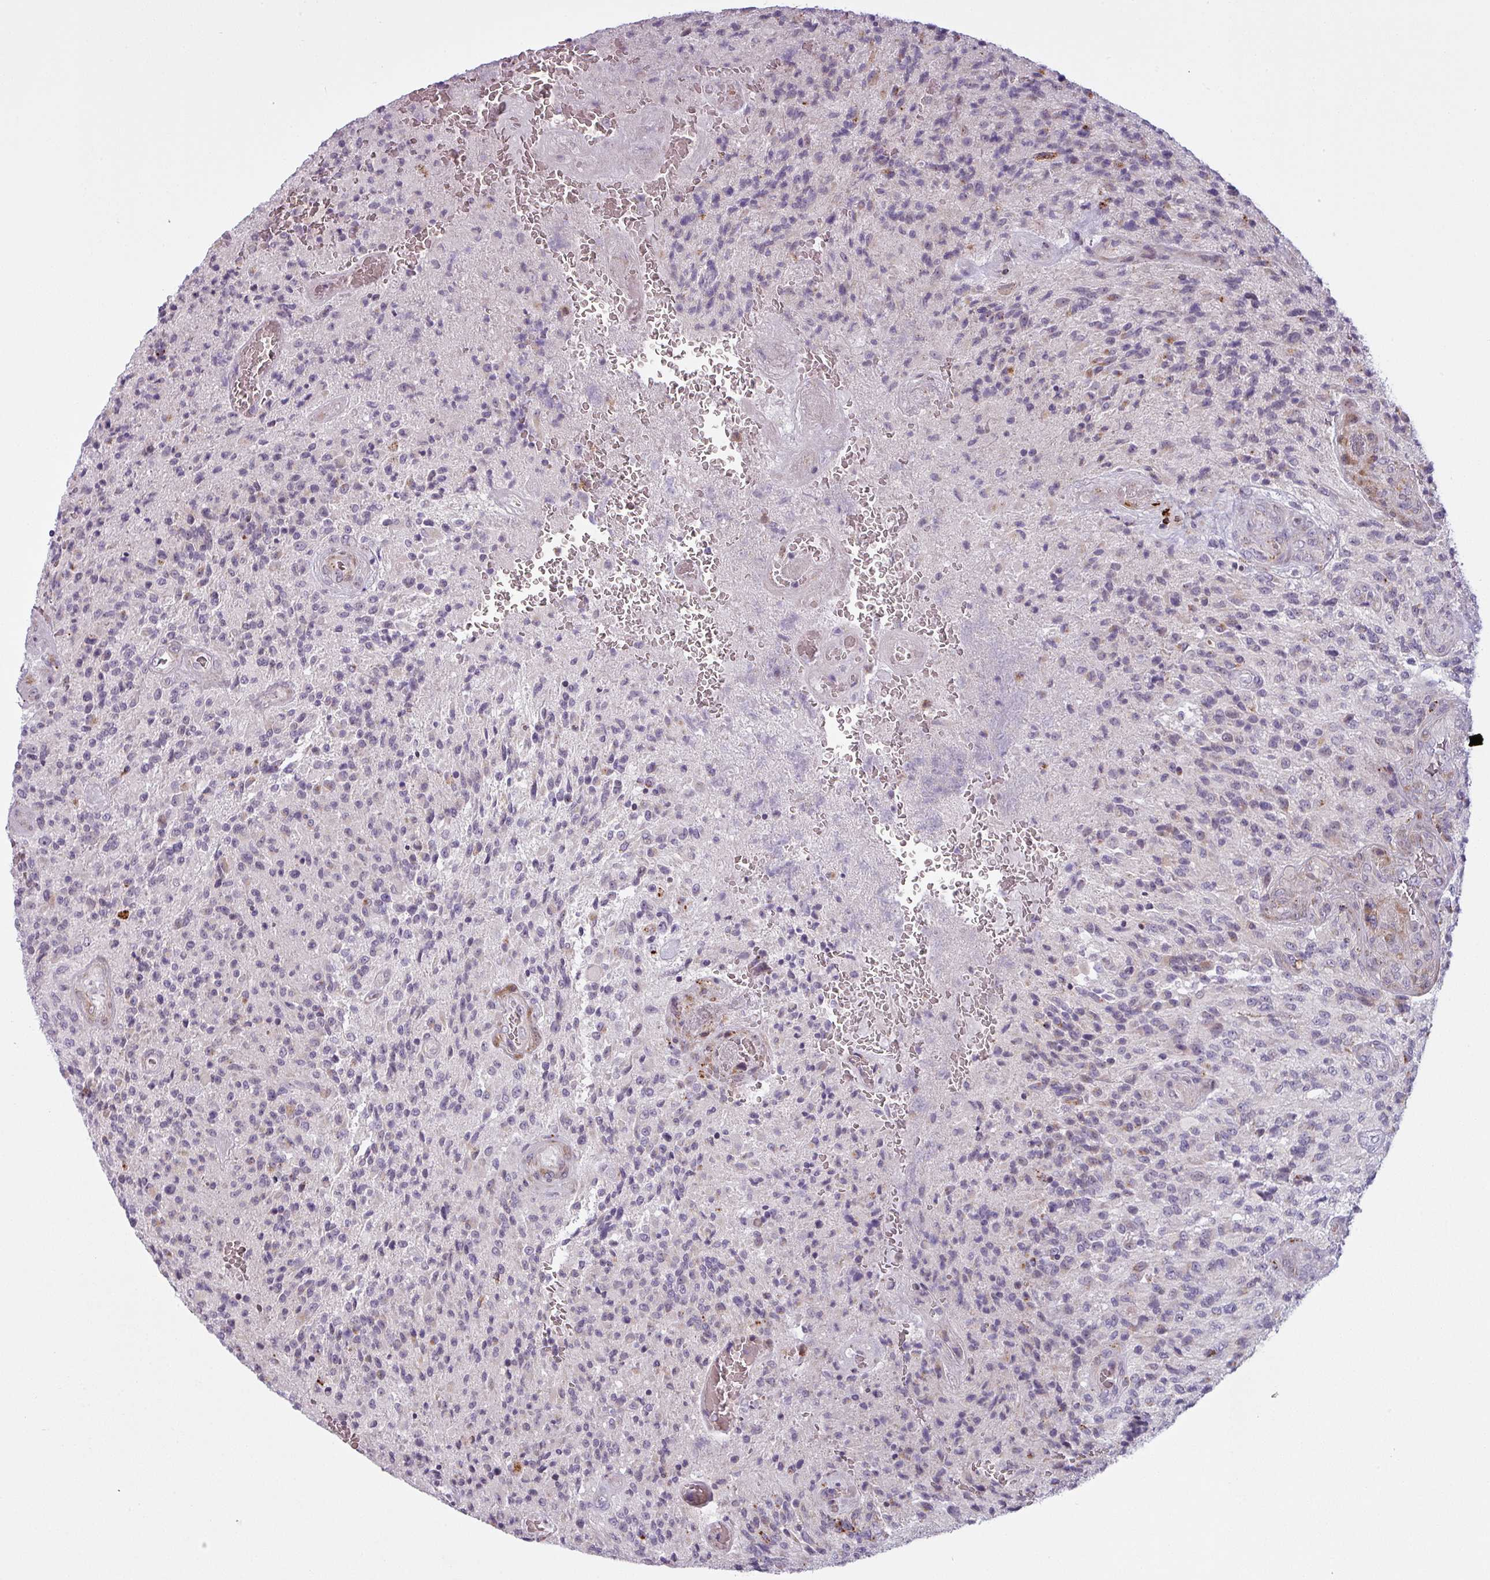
{"staining": {"intensity": "weak", "quantity": "<25%", "location": "cytoplasmic/membranous"}, "tissue": "glioma", "cell_type": "Tumor cells", "image_type": "cancer", "snomed": [{"axis": "morphology", "description": "Normal tissue, NOS"}, {"axis": "morphology", "description": "Glioma, malignant, High grade"}, {"axis": "topography", "description": "Cerebral cortex"}], "caption": "Image shows no significant protein expression in tumor cells of glioma.", "gene": "MAP7D2", "patient": {"sex": "male", "age": 56}}